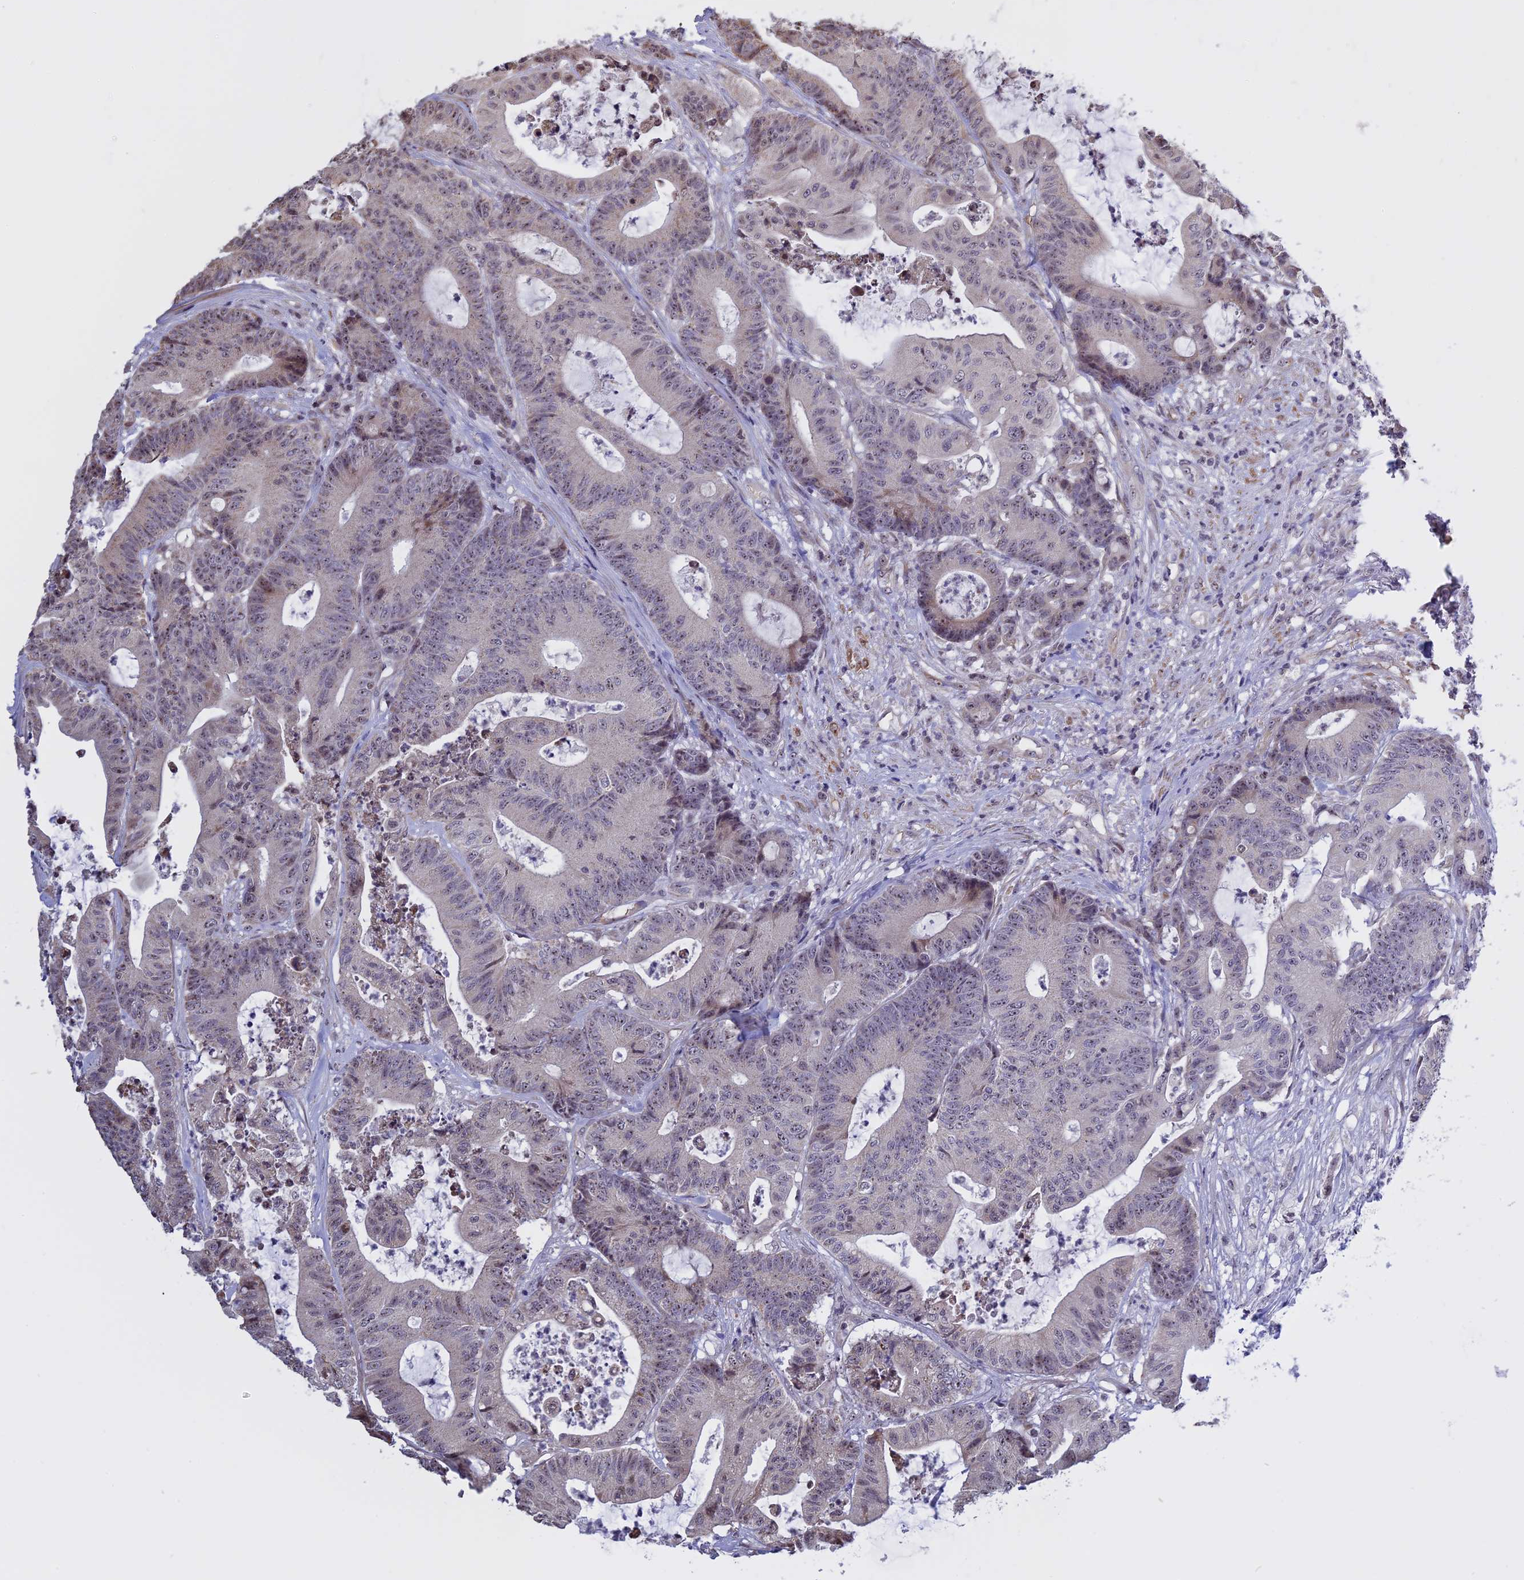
{"staining": {"intensity": "weak", "quantity": "<25%", "location": "nuclear"}, "tissue": "colorectal cancer", "cell_type": "Tumor cells", "image_type": "cancer", "snomed": [{"axis": "morphology", "description": "Adenocarcinoma, NOS"}, {"axis": "topography", "description": "Colon"}], "caption": "A photomicrograph of human colorectal cancer is negative for staining in tumor cells.", "gene": "MGA", "patient": {"sex": "female", "age": 84}}